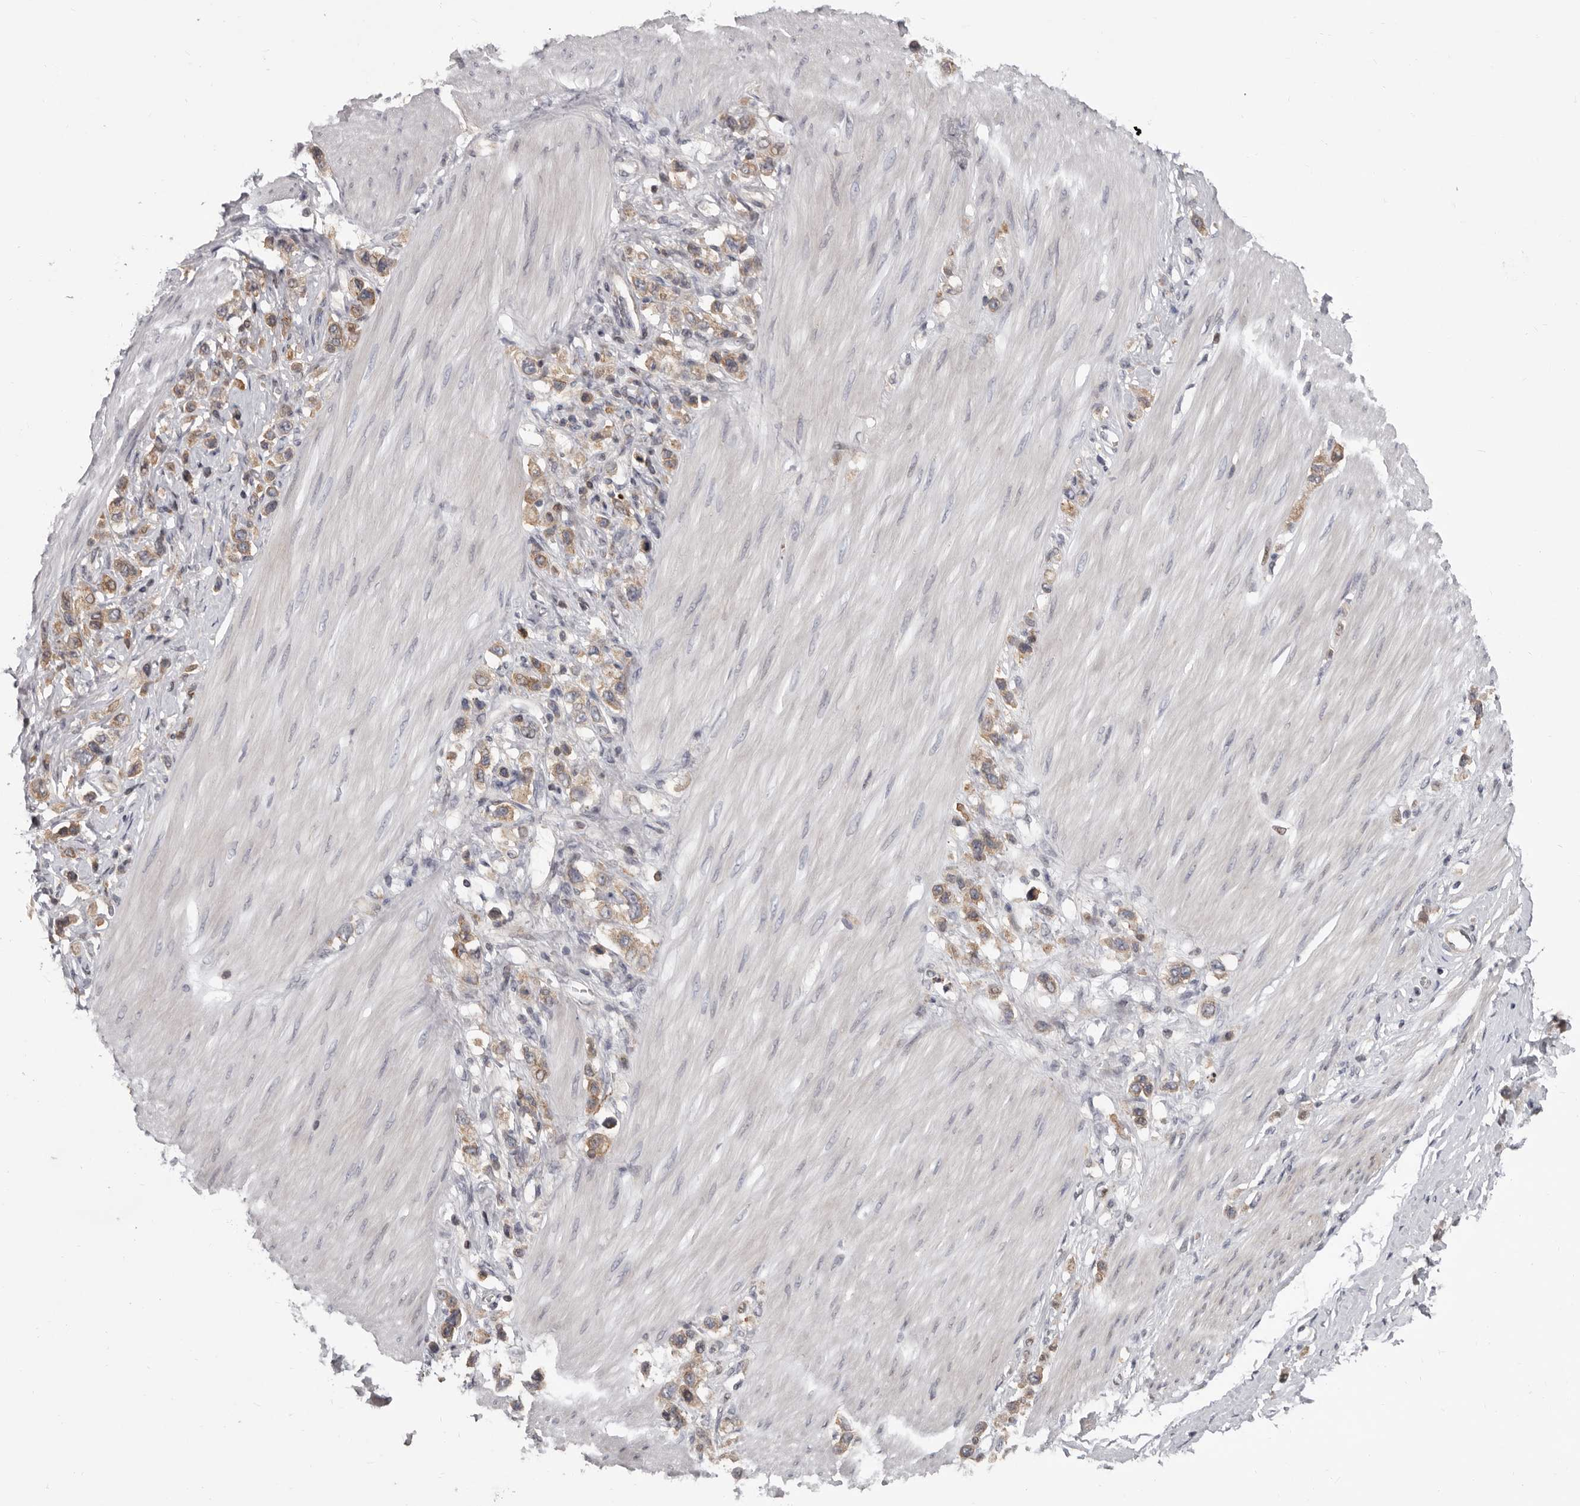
{"staining": {"intensity": "weak", "quantity": ">75%", "location": "cytoplasmic/membranous"}, "tissue": "stomach cancer", "cell_type": "Tumor cells", "image_type": "cancer", "snomed": [{"axis": "morphology", "description": "Adenocarcinoma, NOS"}, {"axis": "topography", "description": "Stomach"}], "caption": "Stomach cancer stained for a protein (brown) displays weak cytoplasmic/membranous positive expression in approximately >75% of tumor cells.", "gene": "FGFR4", "patient": {"sex": "female", "age": 65}}